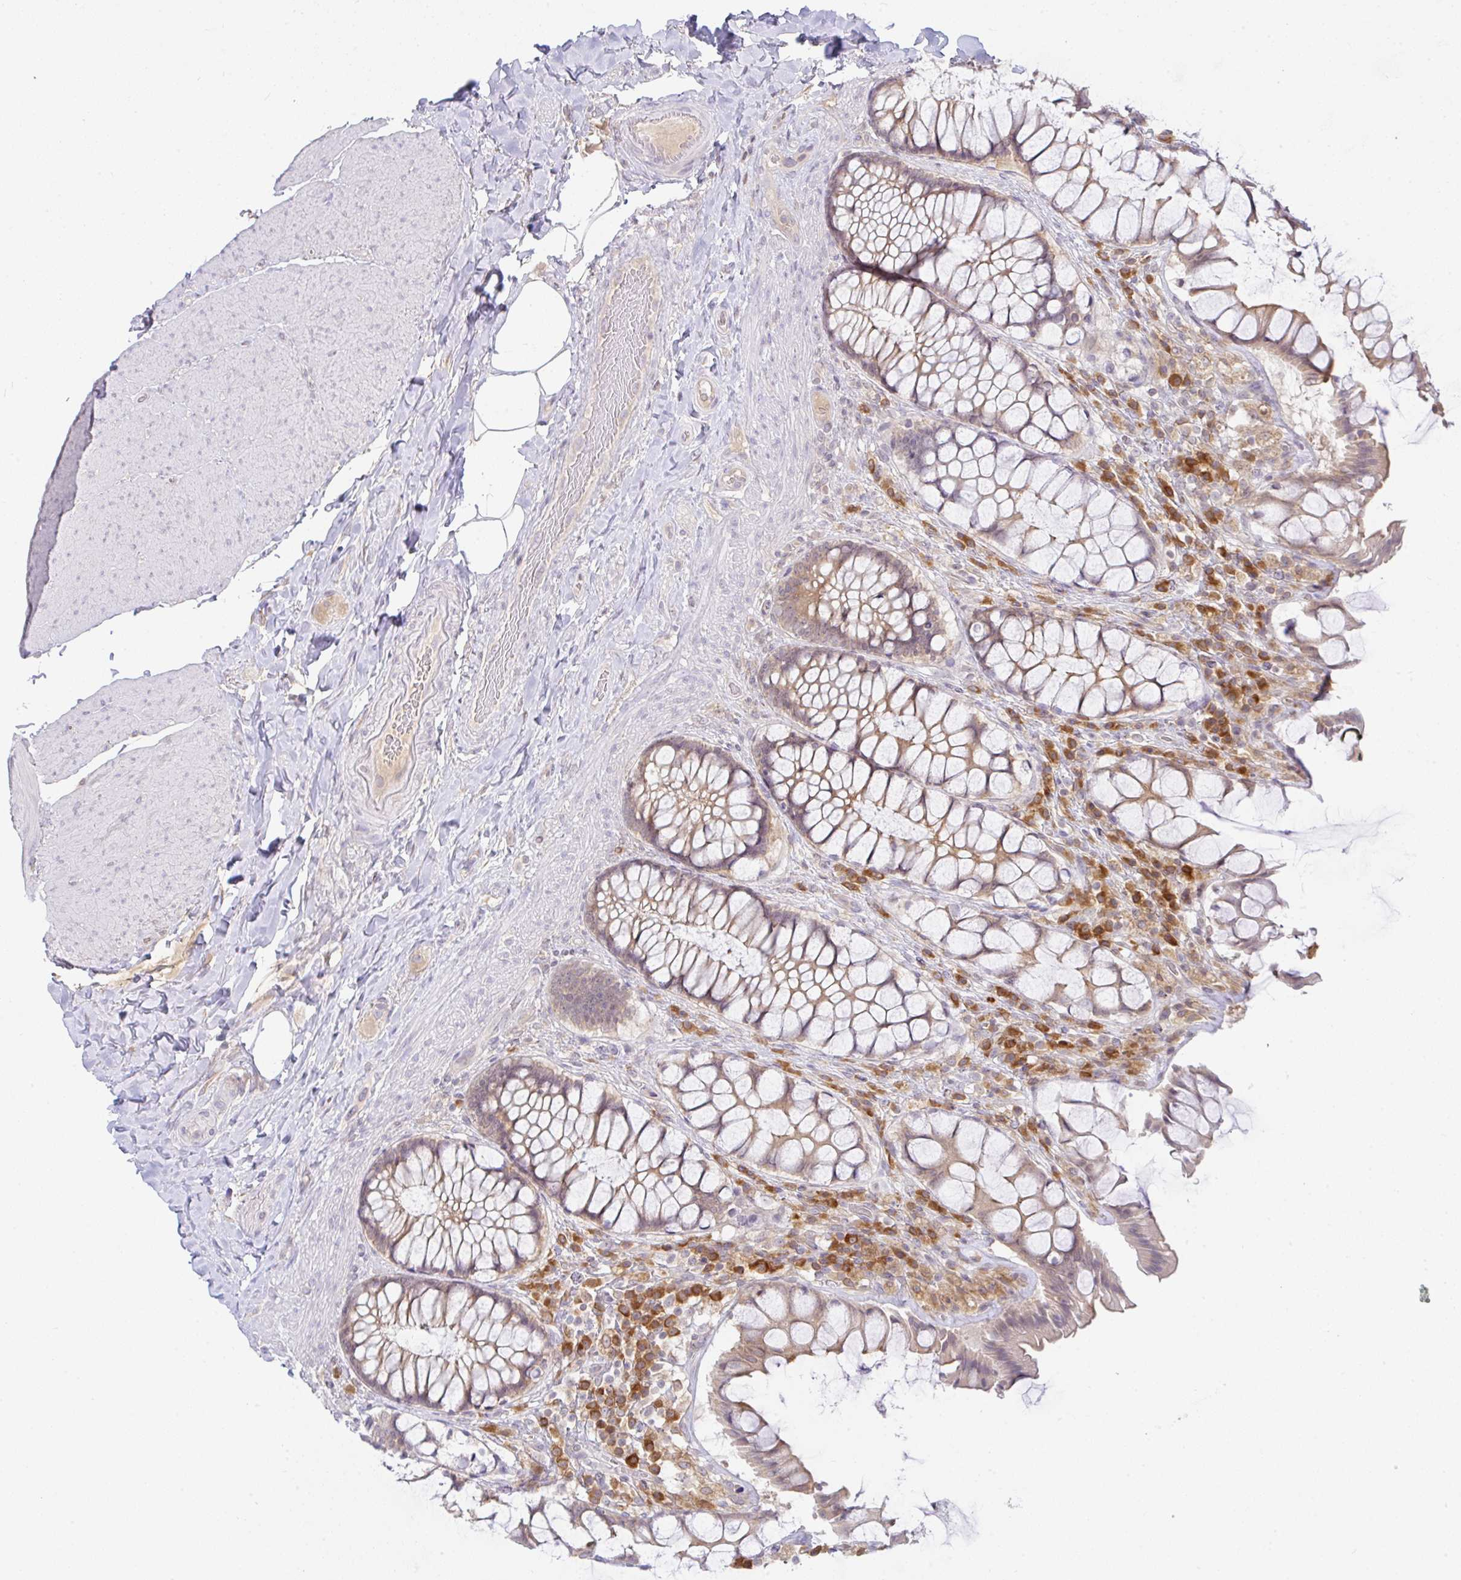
{"staining": {"intensity": "moderate", "quantity": "25%-75%", "location": "cytoplasmic/membranous"}, "tissue": "rectum", "cell_type": "Glandular cells", "image_type": "normal", "snomed": [{"axis": "morphology", "description": "Normal tissue, NOS"}, {"axis": "topography", "description": "Rectum"}], "caption": "Immunohistochemical staining of benign human rectum shows 25%-75% levels of moderate cytoplasmic/membranous protein positivity in about 25%-75% of glandular cells.", "gene": "DERL2", "patient": {"sex": "female", "age": 58}}